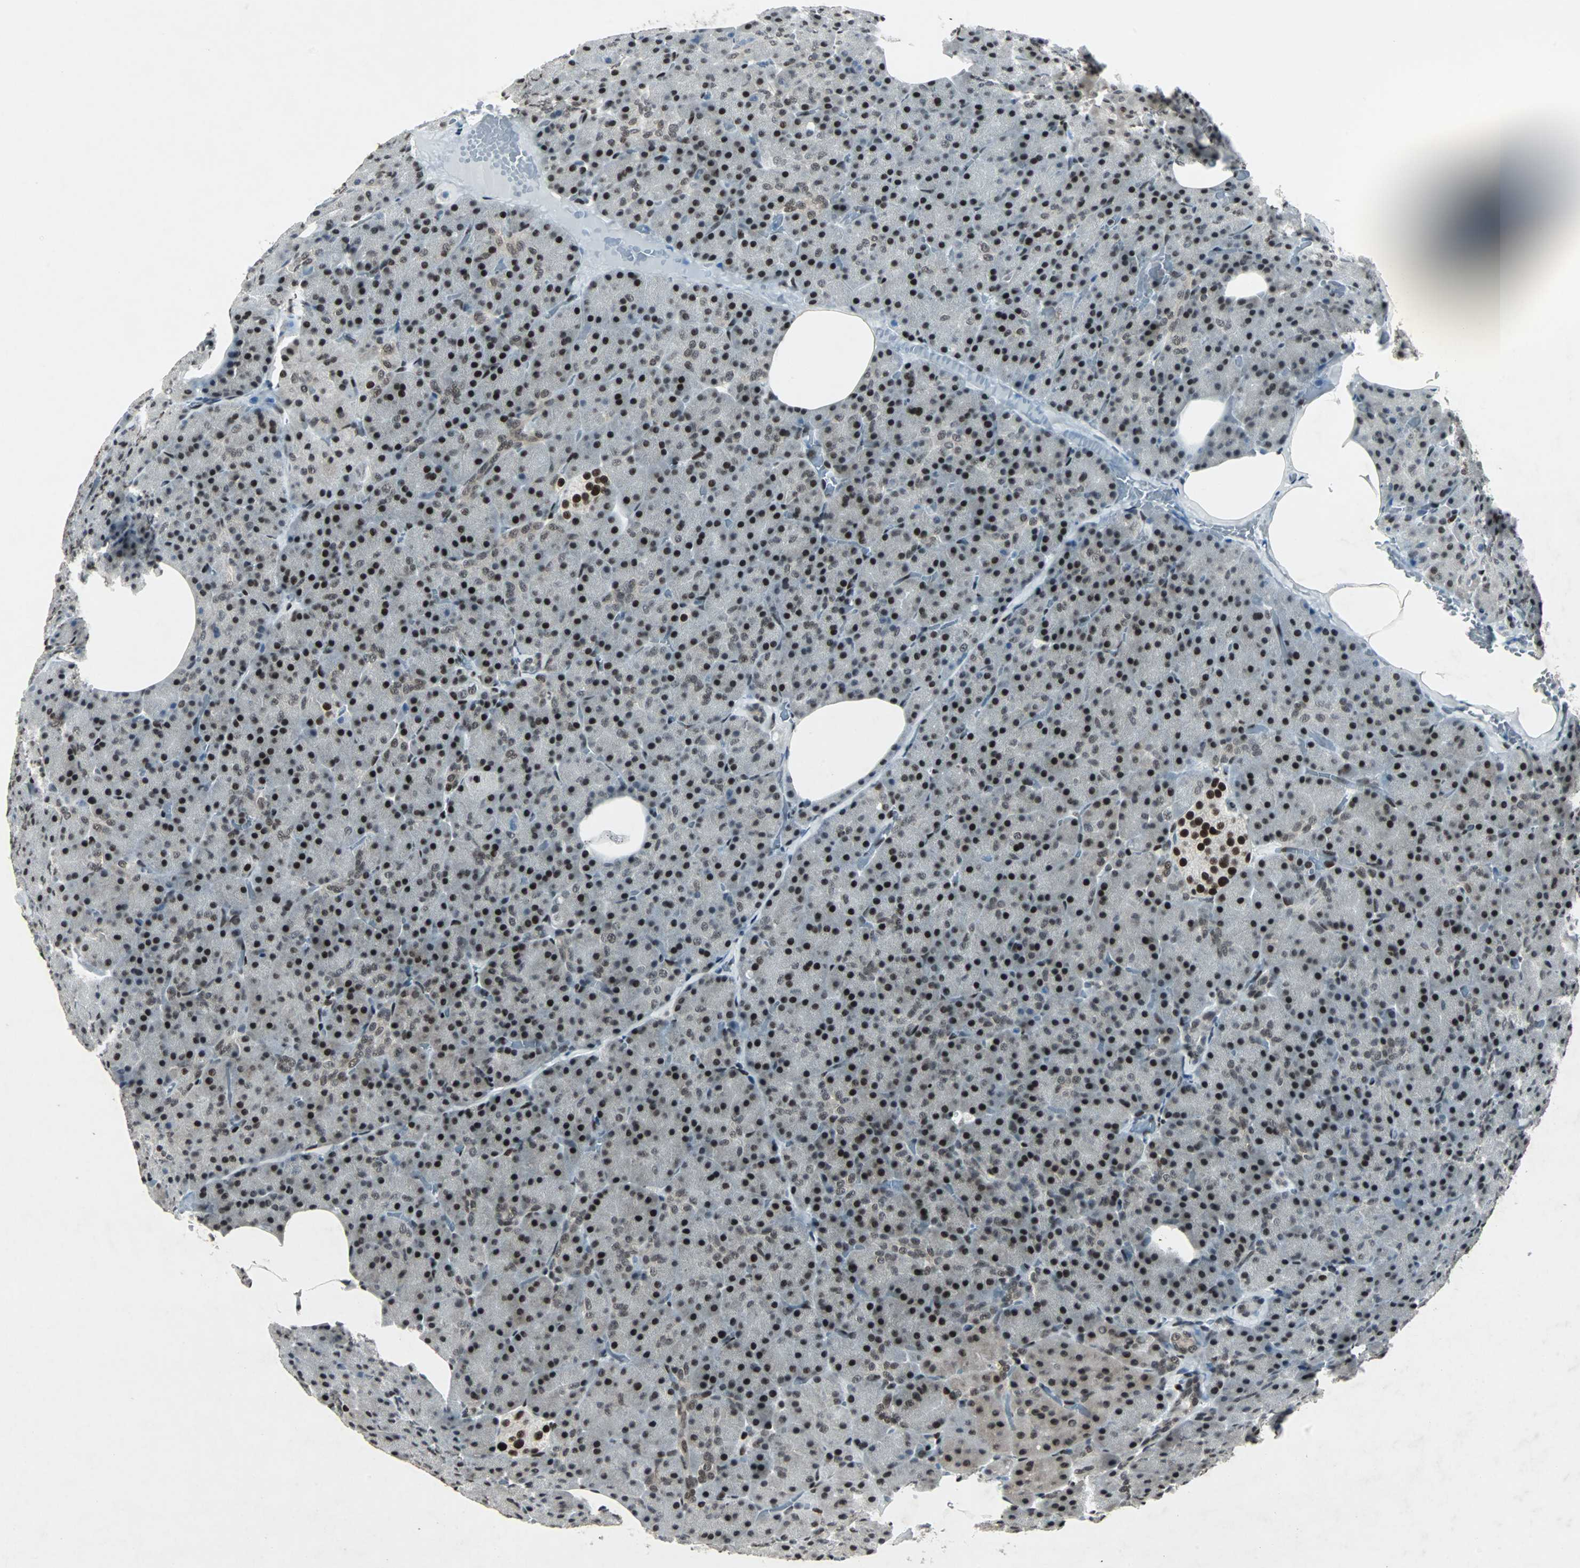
{"staining": {"intensity": "strong", "quantity": ">75%", "location": "nuclear"}, "tissue": "pancreas", "cell_type": "Exocrine glandular cells", "image_type": "normal", "snomed": [{"axis": "morphology", "description": "Normal tissue, NOS"}, {"axis": "topography", "description": "Pancreas"}], "caption": "Normal pancreas reveals strong nuclear expression in about >75% of exocrine glandular cells (Stains: DAB in brown, nuclei in blue, Microscopy: brightfield microscopy at high magnification)..", "gene": "MEF2D", "patient": {"sex": "female", "age": 35}}